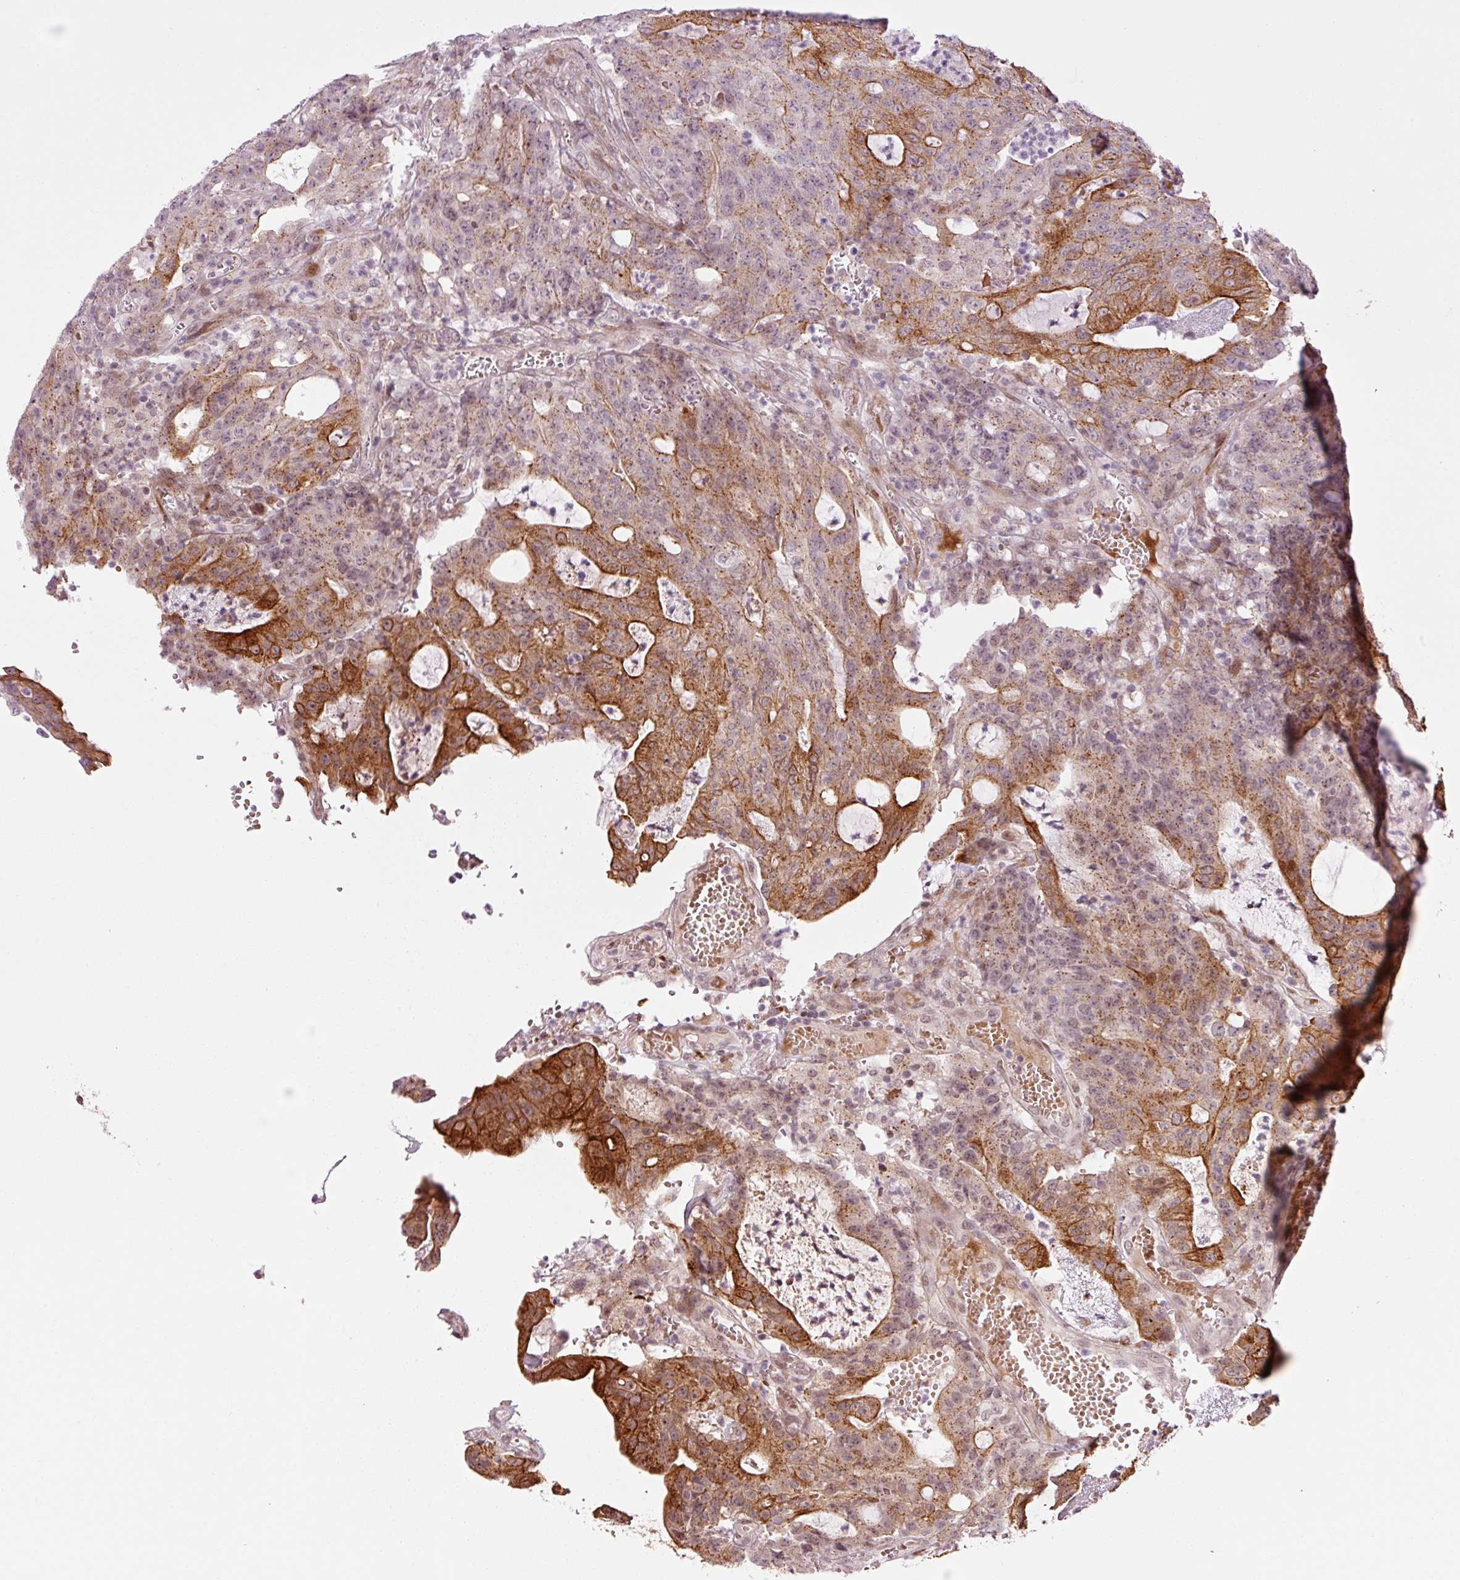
{"staining": {"intensity": "strong", "quantity": "25%-75%", "location": "cytoplasmic/membranous"}, "tissue": "colorectal cancer", "cell_type": "Tumor cells", "image_type": "cancer", "snomed": [{"axis": "morphology", "description": "Adenocarcinoma, NOS"}, {"axis": "topography", "description": "Colon"}], "caption": "IHC (DAB (3,3'-diaminobenzidine)) staining of adenocarcinoma (colorectal) shows strong cytoplasmic/membranous protein positivity in about 25%-75% of tumor cells.", "gene": "ANKRD20A1", "patient": {"sex": "male", "age": 83}}